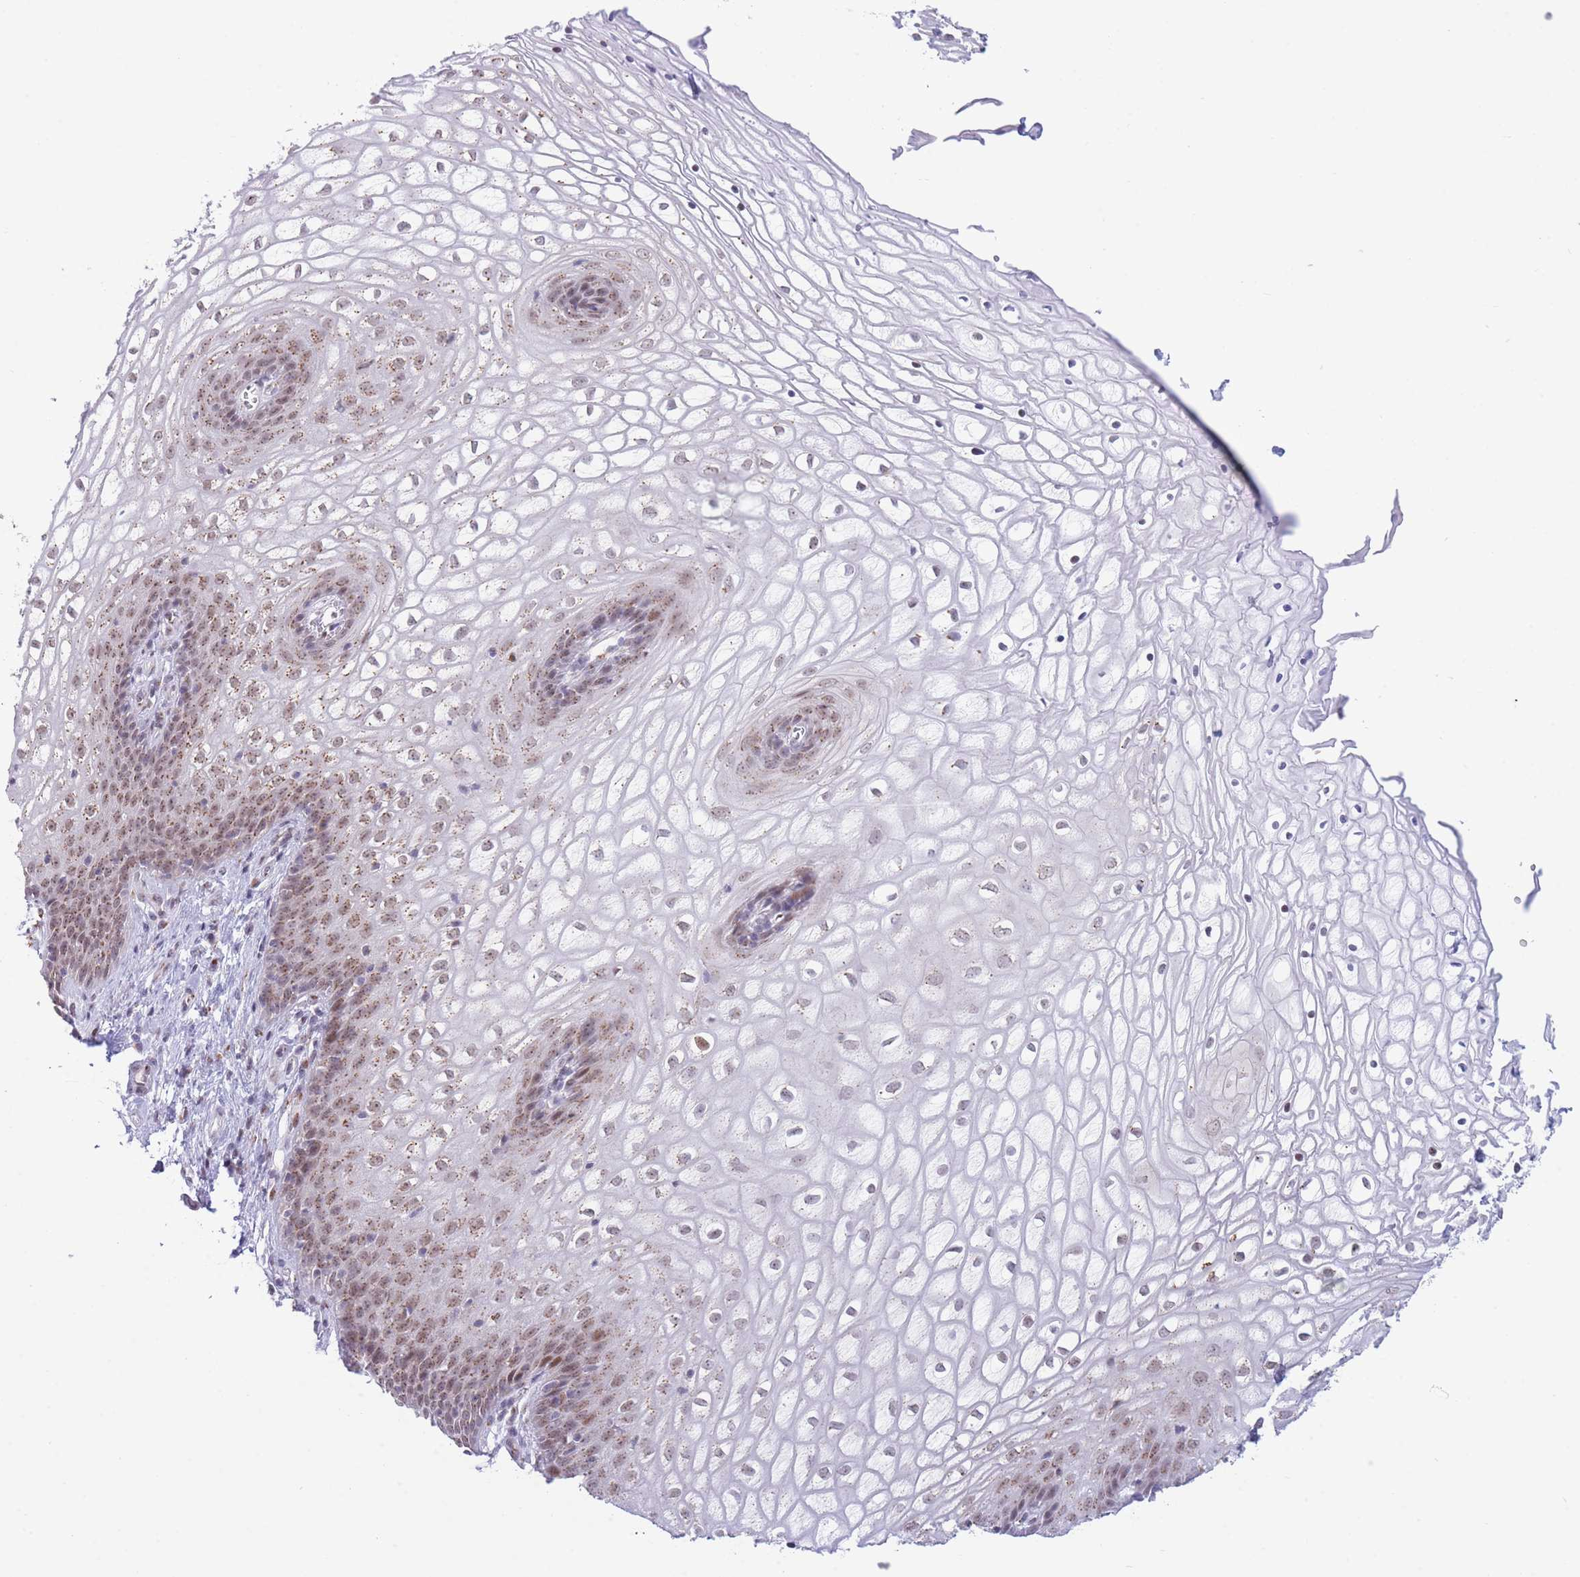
{"staining": {"intensity": "moderate", "quantity": "25%-75%", "location": "cytoplasmic/membranous,nuclear"}, "tissue": "vagina", "cell_type": "Squamous epithelial cells", "image_type": "normal", "snomed": [{"axis": "morphology", "description": "Normal tissue, NOS"}, {"axis": "topography", "description": "Vagina"}], "caption": "Immunohistochemistry of unremarkable human vagina demonstrates medium levels of moderate cytoplasmic/membranous,nuclear positivity in about 25%-75% of squamous epithelial cells.", "gene": "INO80C", "patient": {"sex": "female", "age": 34}}